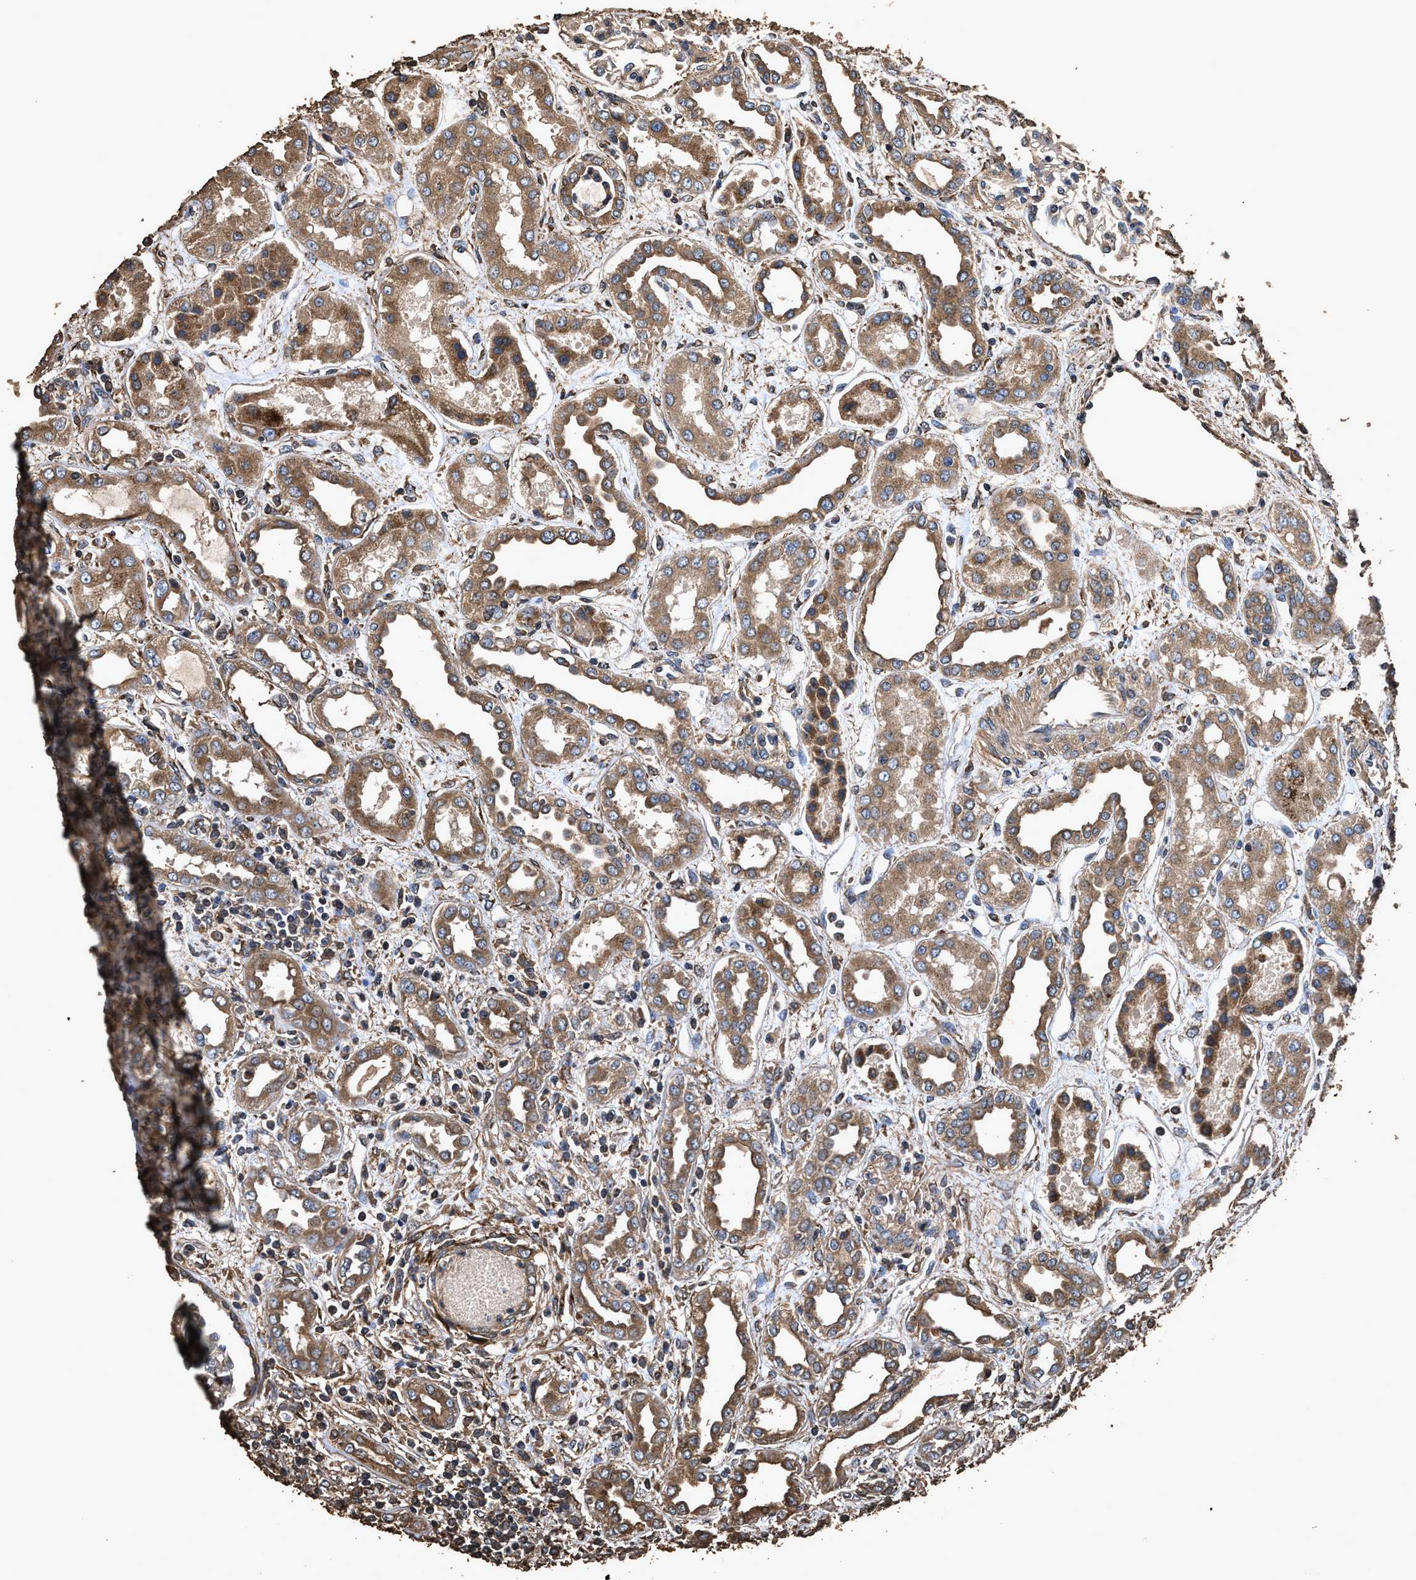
{"staining": {"intensity": "moderate", "quantity": "25%-75%", "location": "cytoplasmic/membranous"}, "tissue": "kidney", "cell_type": "Cells in glomeruli", "image_type": "normal", "snomed": [{"axis": "morphology", "description": "Normal tissue, NOS"}, {"axis": "topography", "description": "Kidney"}], "caption": "Moderate cytoplasmic/membranous protein expression is identified in approximately 25%-75% of cells in glomeruli in kidney. Nuclei are stained in blue.", "gene": "ZMYND19", "patient": {"sex": "male", "age": 59}}